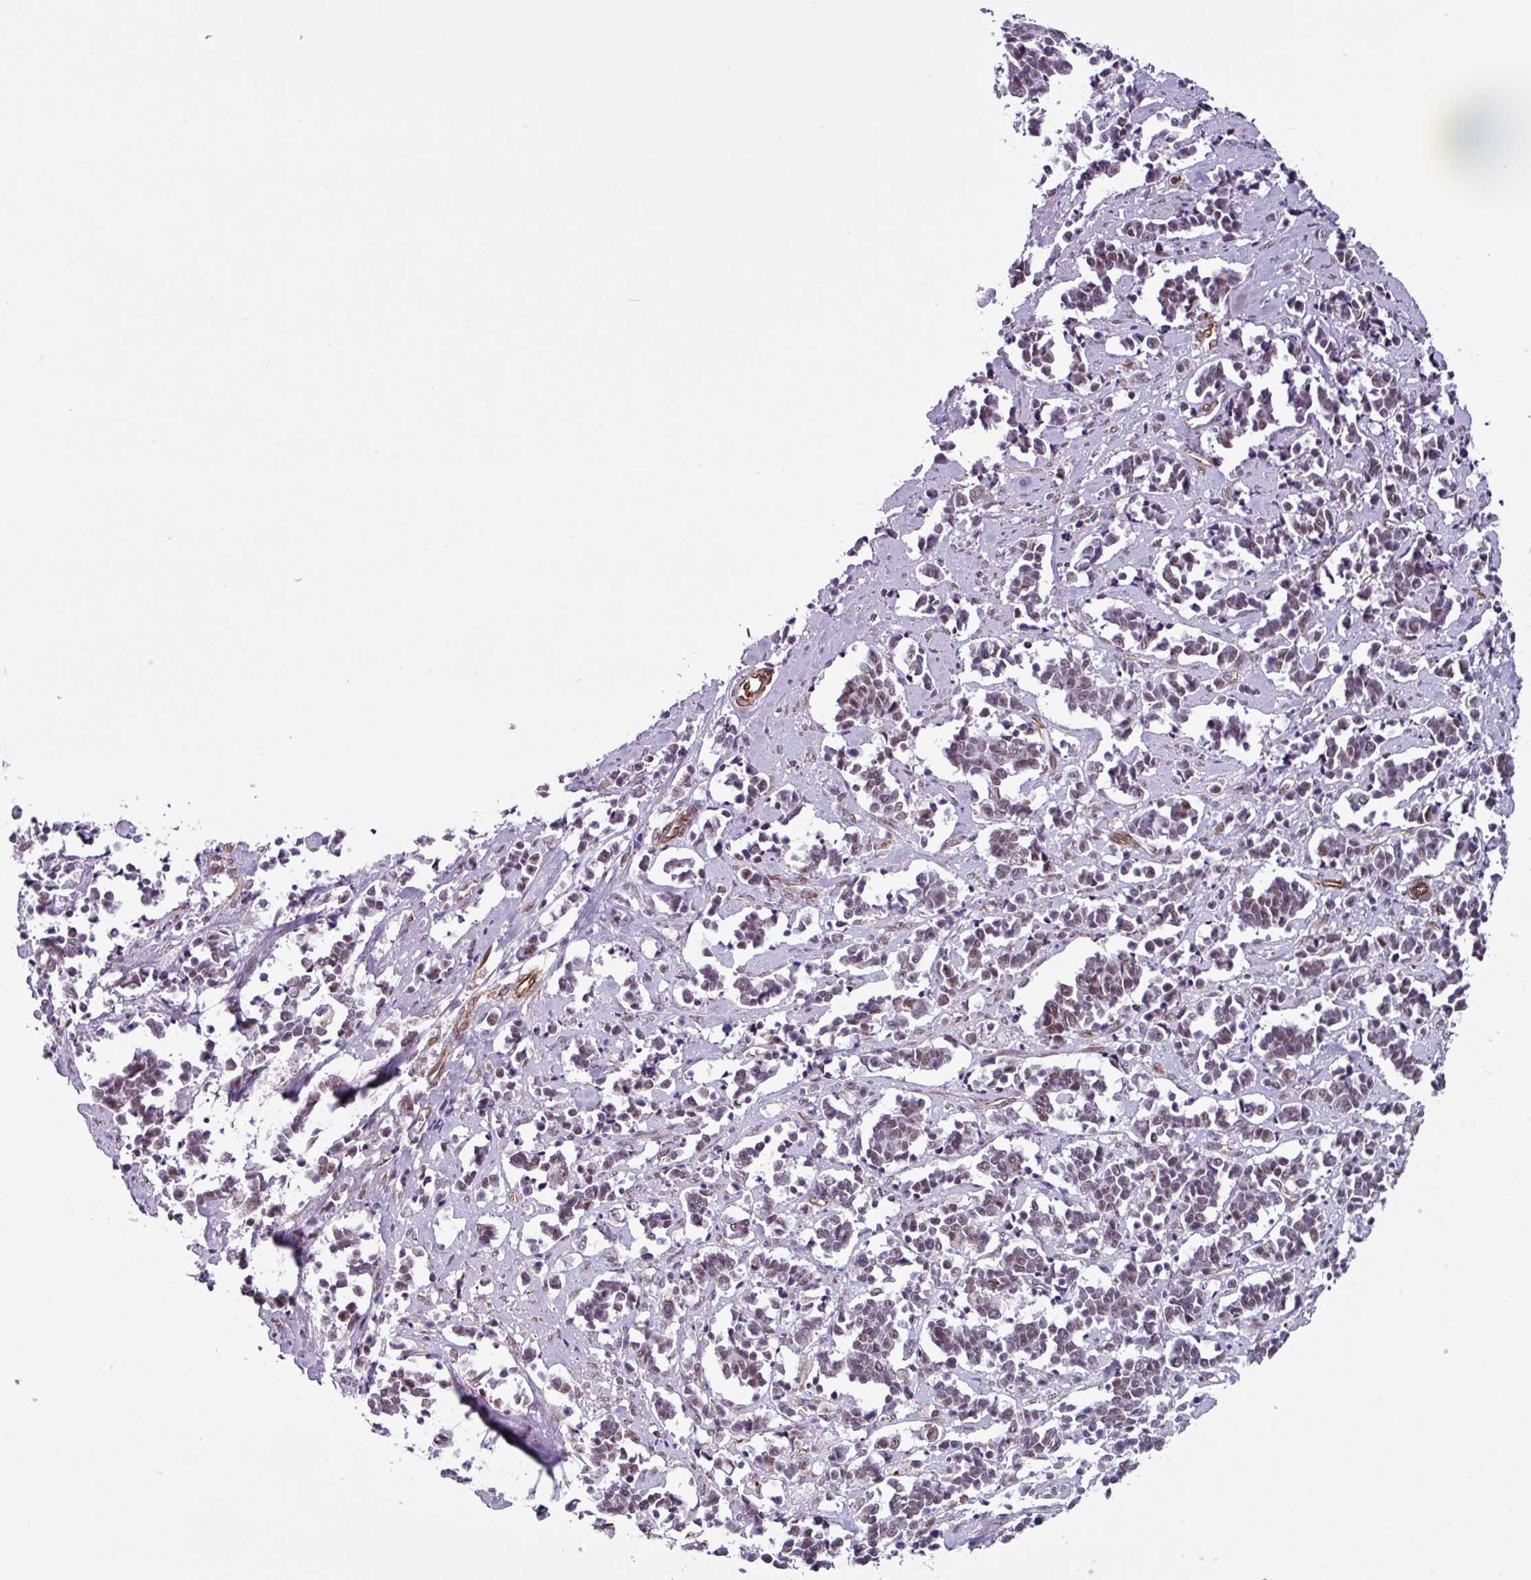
{"staining": {"intensity": "weak", "quantity": ">75%", "location": "nuclear"}, "tissue": "cervical cancer", "cell_type": "Tumor cells", "image_type": "cancer", "snomed": [{"axis": "morphology", "description": "Normal tissue, NOS"}, {"axis": "morphology", "description": "Squamous cell carcinoma, NOS"}, {"axis": "topography", "description": "Cervix"}], "caption": "Immunohistochemistry of cervical squamous cell carcinoma reveals low levels of weak nuclear positivity in about >75% of tumor cells.", "gene": "CHD3", "patient": {"sex": "female", "age": 35}}